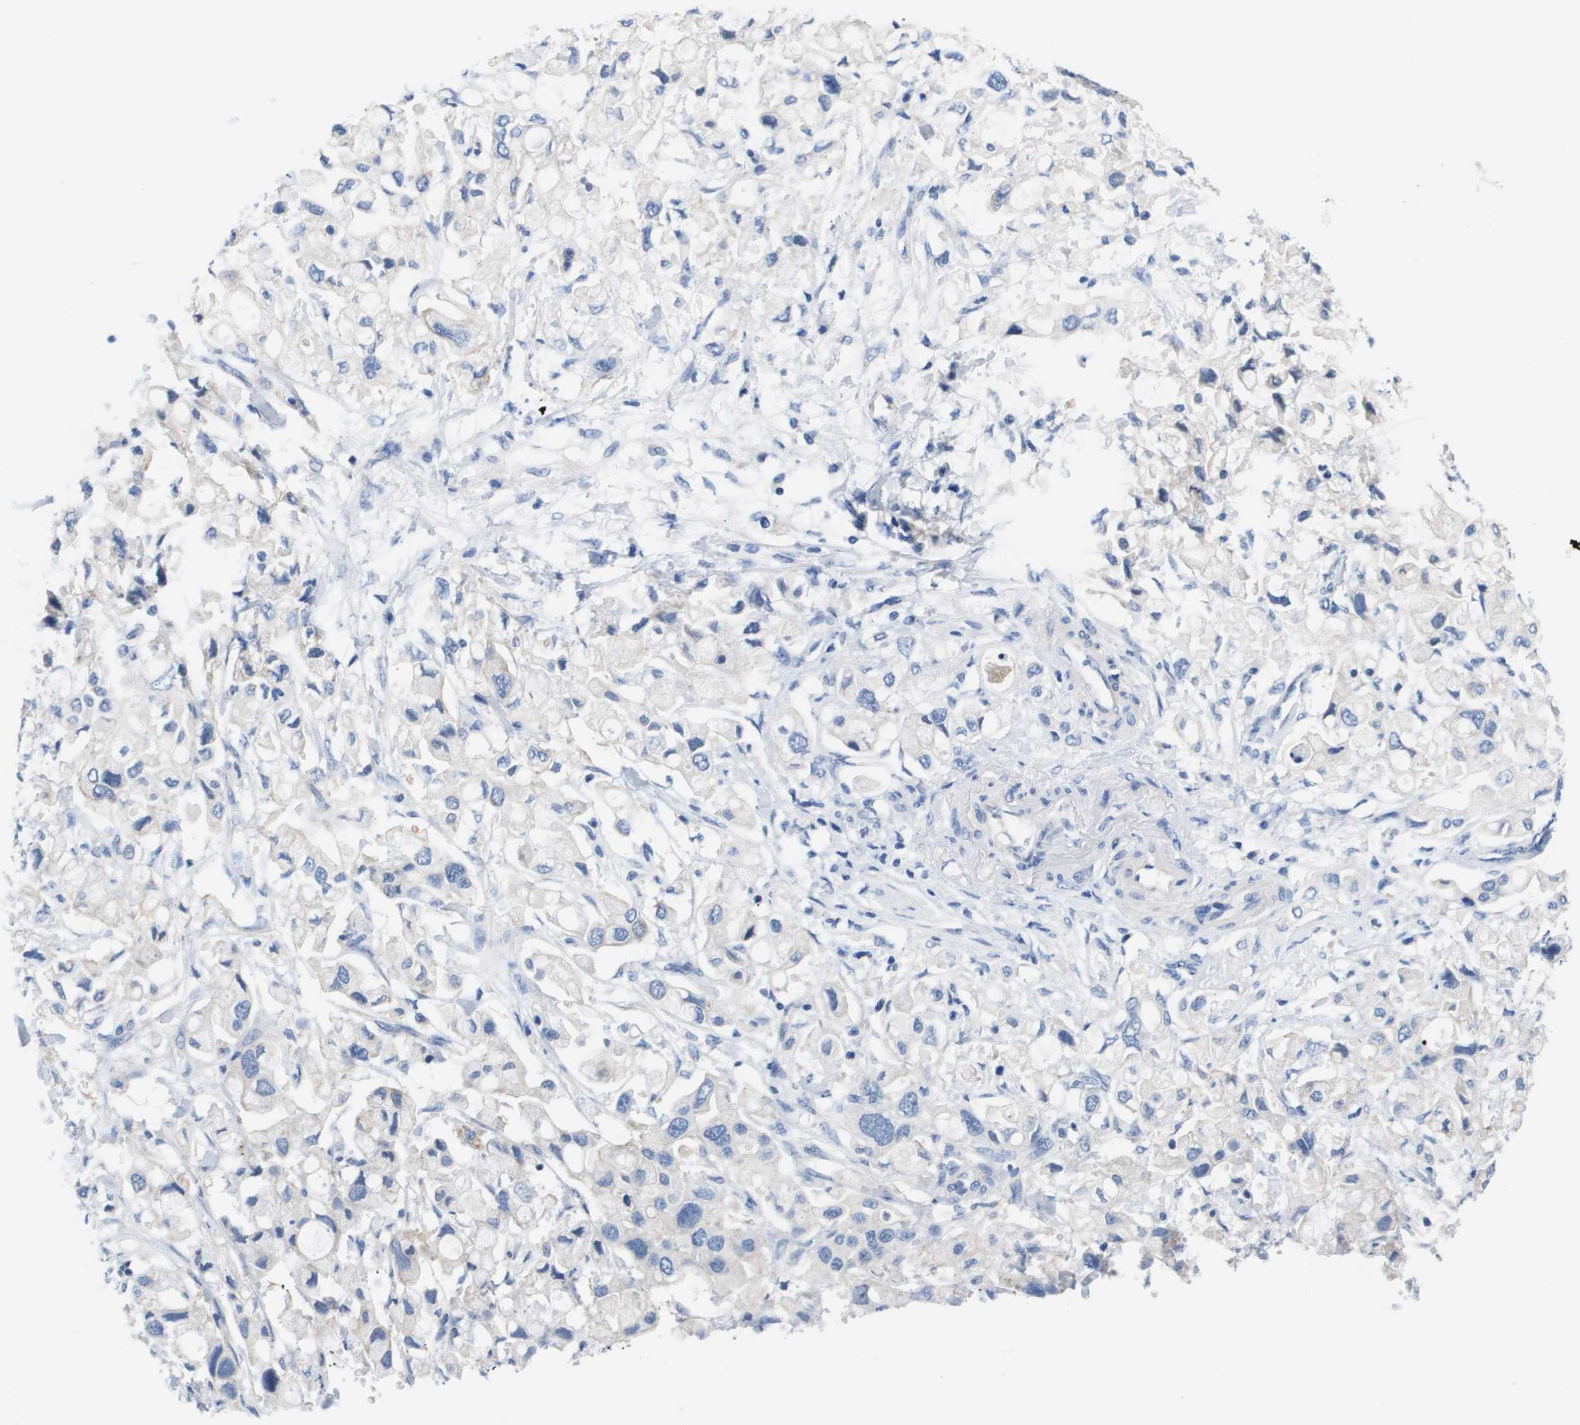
{"staining": {"intensity": "negative", "quantity": "none", "location": "none"}, "tissue": "pancreatic cancer", "cell_type": "Tumor cells", "image_type": "cancer", "snomed": [{"axis": "morphology", "description": "Adenocarcinoma, NOS"}, {"axis": "topography", "description": "Pancreas"}], "caption": "The histopathology image displays no significant expression in tumor cells of pancreatic cancer.", "gene": "APOA1", "patient": {"sex": "female", "age": 56}}